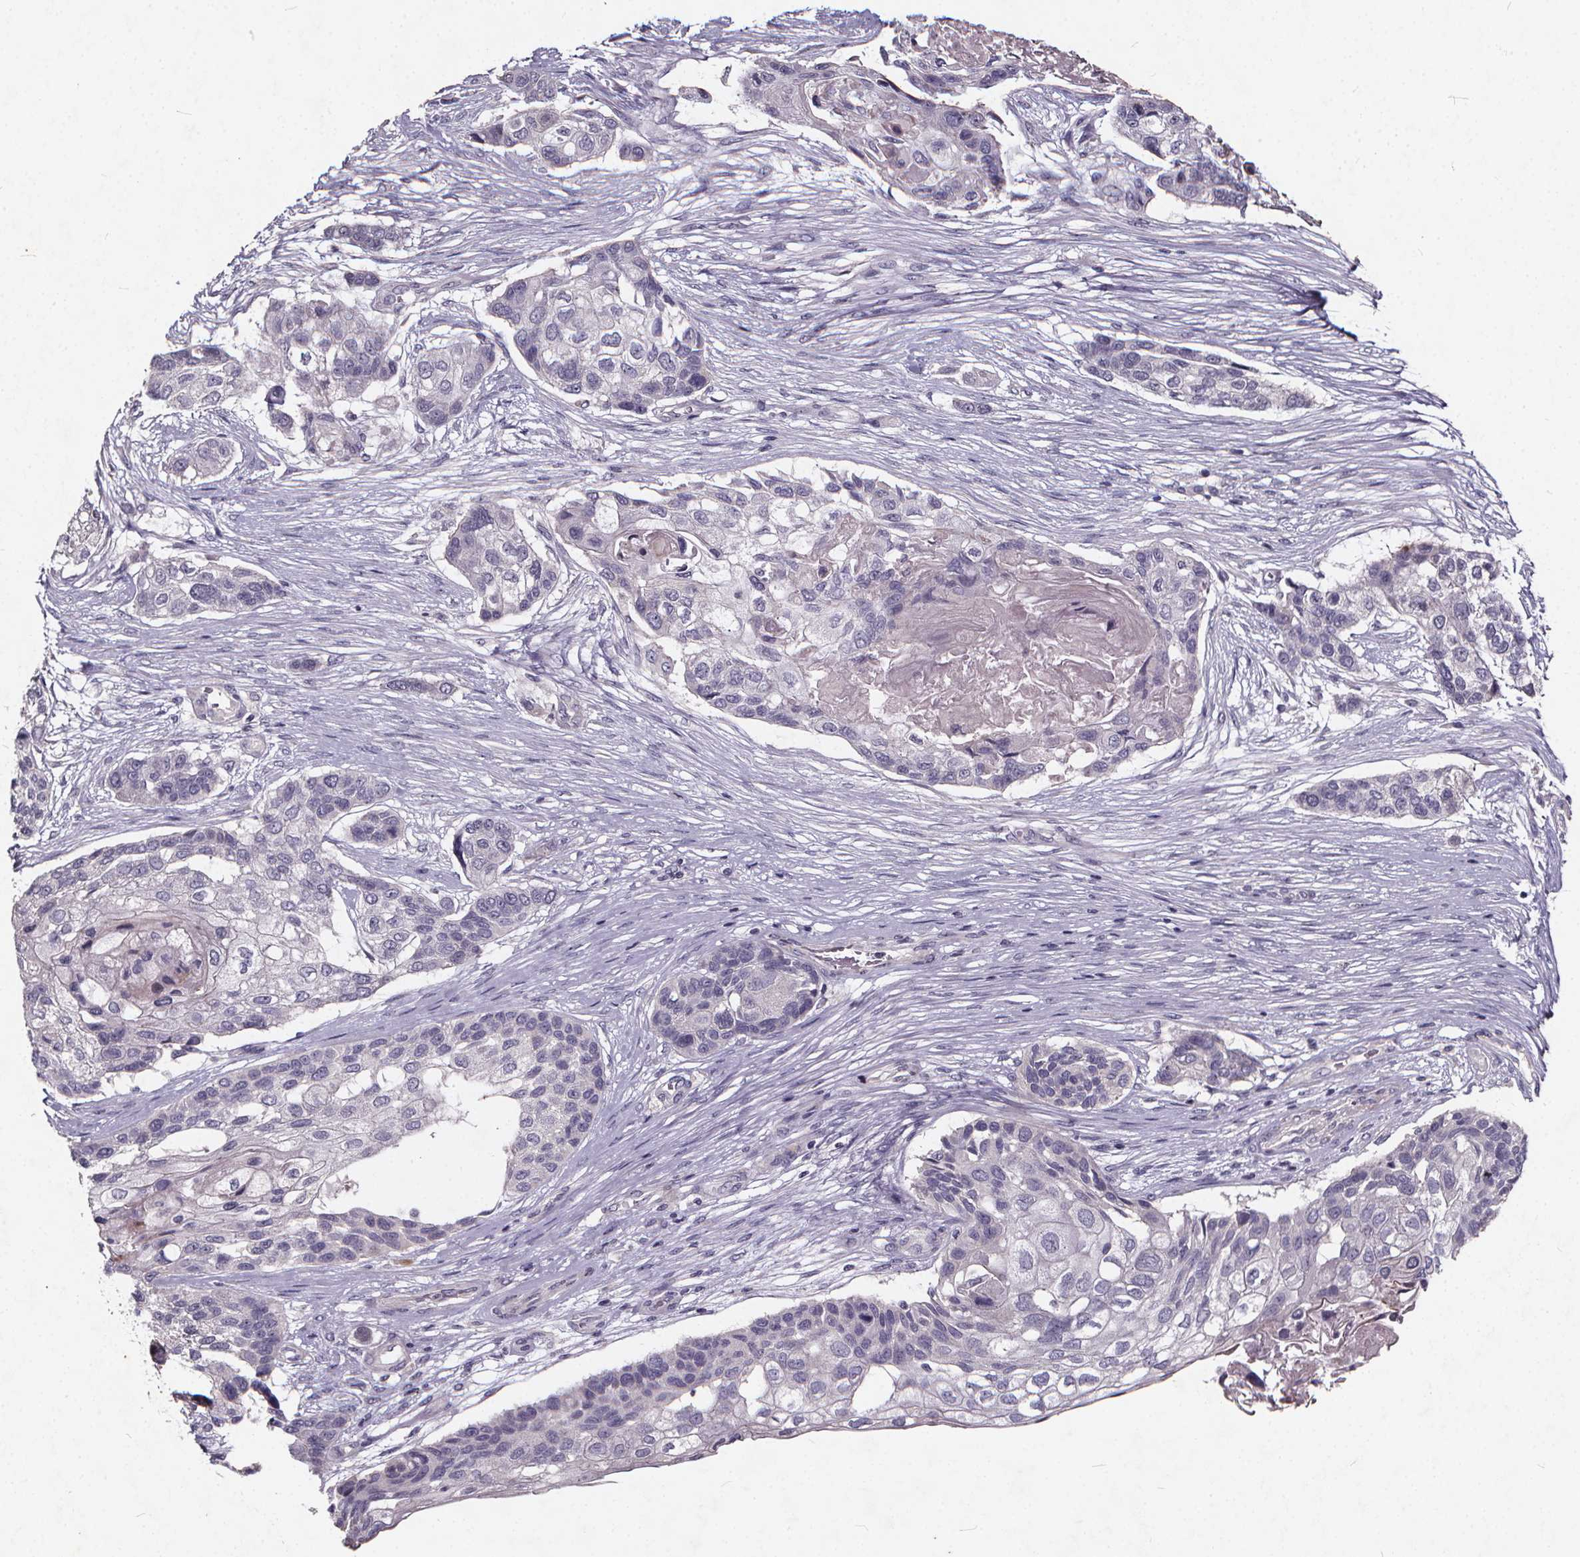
{"staining": {"intensity": "negative", "quantity": "none", "location": "none"}, "tissue": "lung cancer", "cell_type": "Tumor cells", "image_type": "cancer", "snomed": [{"axis": "morphology", "description": "Squamous cell carcinoma, NOS"}, {"axis": "topography", "description": "Lung"}], "caption": "Micrograph shows no protein expression in tumor cells of lung cancer (squamous cell carcinoma) tissue.", "gene": "TSPAN14", "patient": {"sex": "male", "age": 69}}